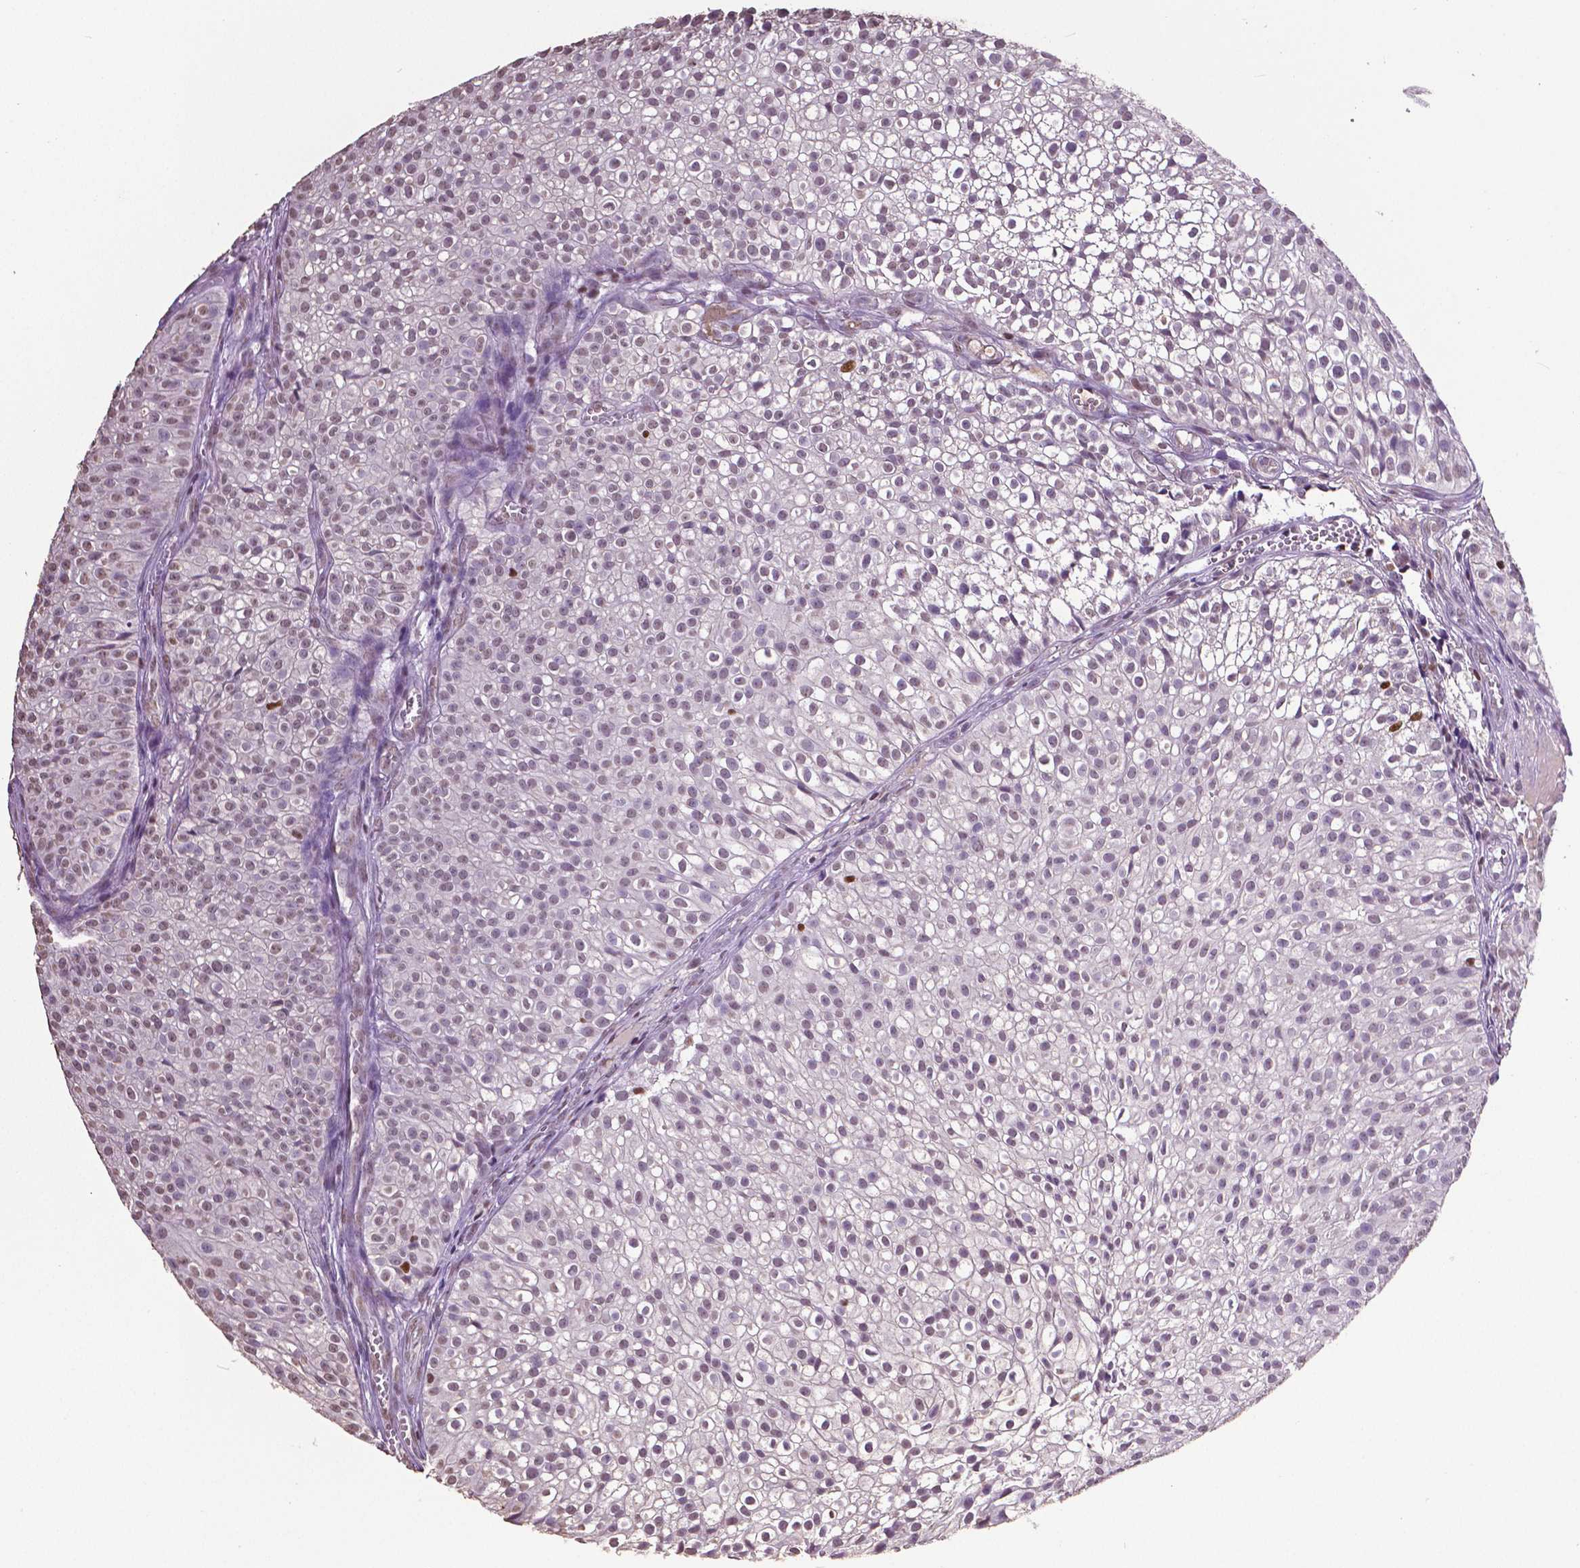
{"staining": {"intensity": "weak", "quantity": "<25%", "location": "nuclear"}, "tissue": "urothelial cancer", "cell_type": "Tumor cells", "image_type": "cancer", "snomed": [{"axis": "morphology", "description": "Urothelial carcinoma, Low grade"}, {"axis": "topography", "description": "Urinary bladder"}], "caption": "Immunohistochemistry photomicrograph of urothelial carcinoma (low-grade) stained for a protein (brown), which displays no expression in tumor cells.", "gene": "RUNX3", "patient": {"sex": "male", "age": 70}}